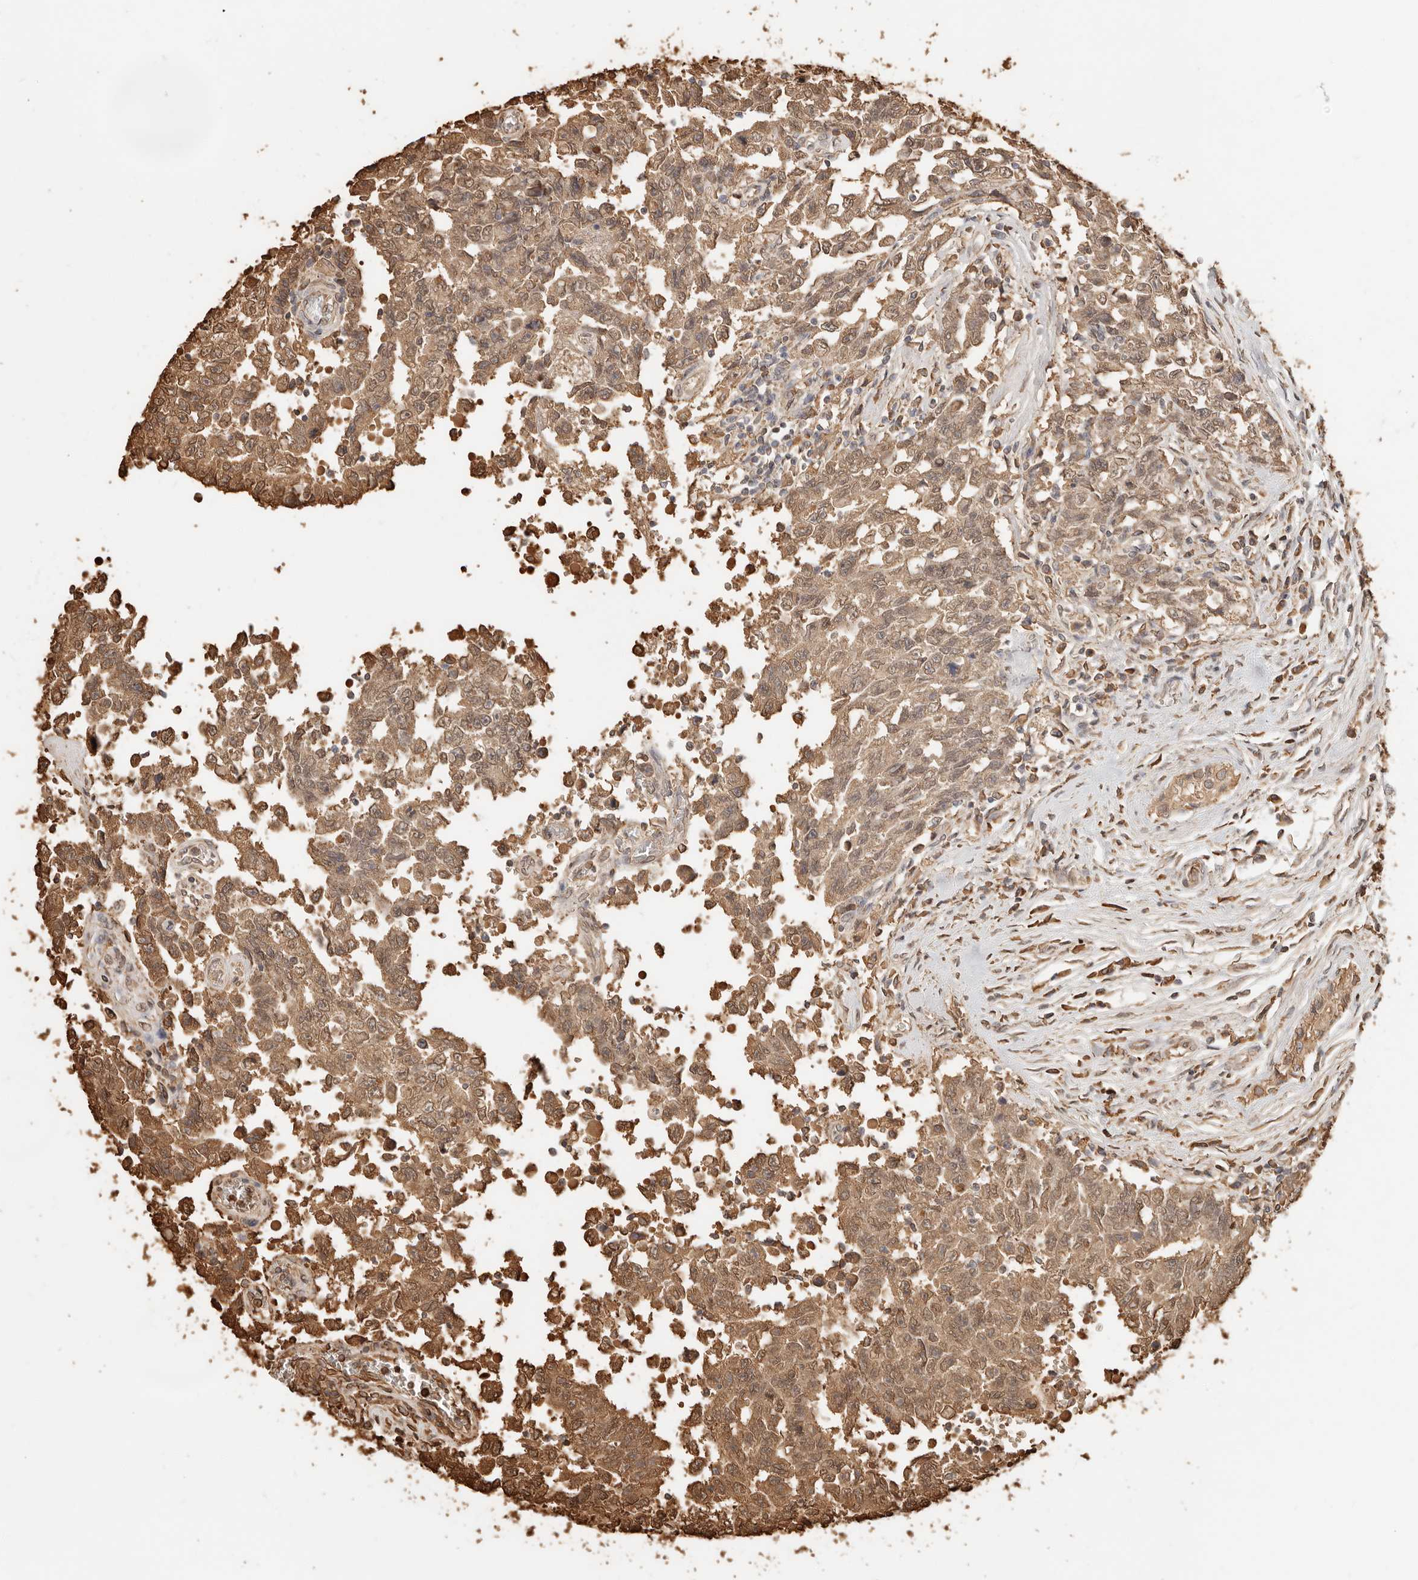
{"staining": {"intensity": "moderate", "quantity": ">75%", "location": "cytoplasmic/membranous,nuclear"}, "tissue": "testis cancer", "cell_type": "Tumor cells", "image_type": "cancer", "snomed": [{"axis": "morphology", "description": "Carcinoma, Embryonal, NOS"}, {"axis": "topography", "description": "Testis"}], "caption": "Testis cancer (embryonal carcinoma) was stained to show a protein in brown. There is medium levels of moderate cytoplasmic/membranous and nuclear positivity in about >75% of tumor cells. (DAB (3,3'-diaminobenzidine) = brown stain, brightfield microscopy at high magnification).", "gene": "ARHGEF10L", "patient": {"sex": "male", "age": 26}}